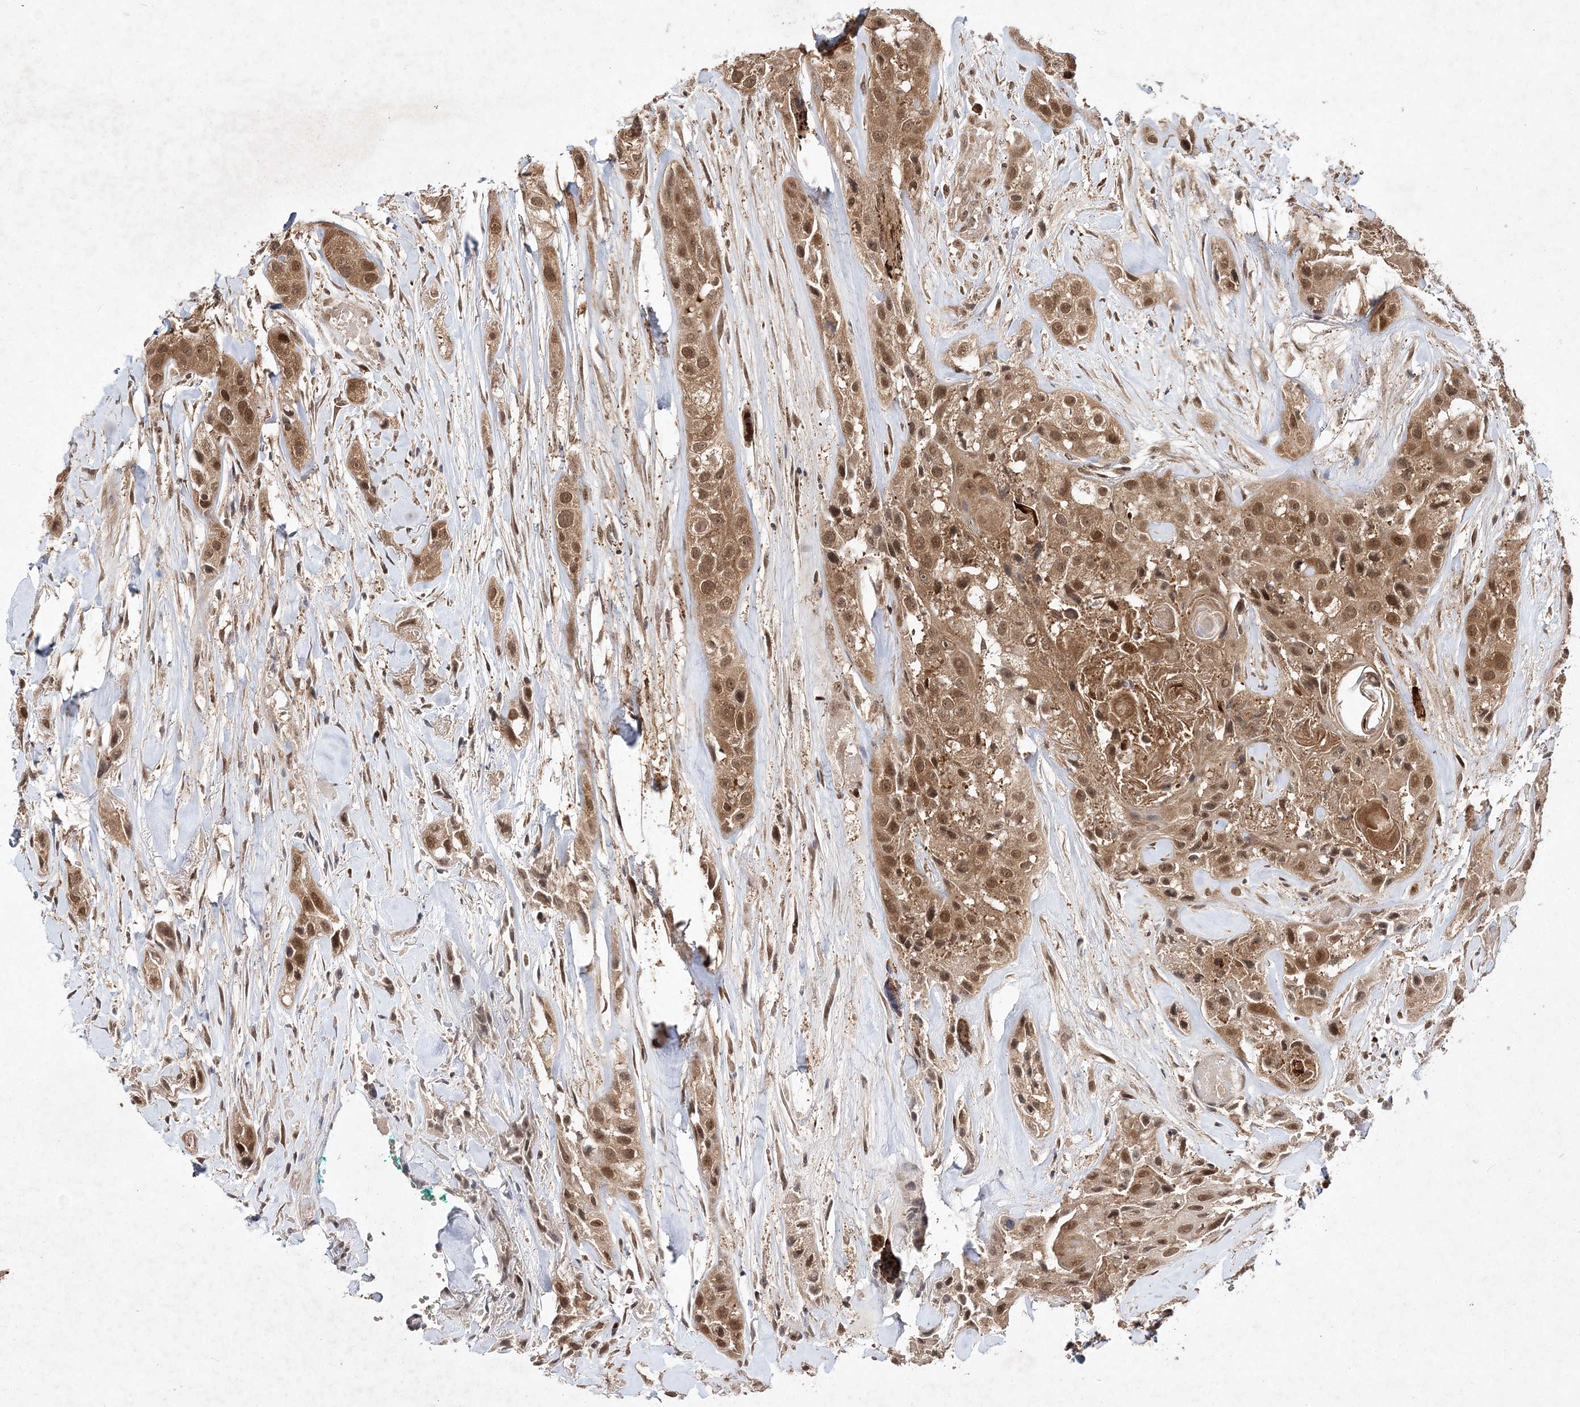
{"staining": {"intensity": "moderate", "quantity": ">75%", "location": "cytoplasmic/membranous,nuclear"}, "tissue": "head and neck cancer", "cell_type": "Tumor cells", "image_type": "cancer", "snomed": [{"axis": "morphology", "description": "Normal tissue, NOS"}, {"axis": "morphology", "description": "Squamous cell carcinoma, NOS"}, {"axis": "topography", "description": "Skeletal muscle"}, {"axis": "topography", "description": "Head-Neck"}], "caption": "The immunohistochemical stain highlights moderate cytoplasmic/membranous and nuclear staining in tumor cells of squamous cell carcinoma (head and neck) tissue. Using DAB (3,3'-diaminobenzidine) (brown) and hematoxylin (blue) stains, captured at high magnification using brightfield microscopy.", "gene": "NIF3L1", "patient": {"sex": "male", "age": 51}}